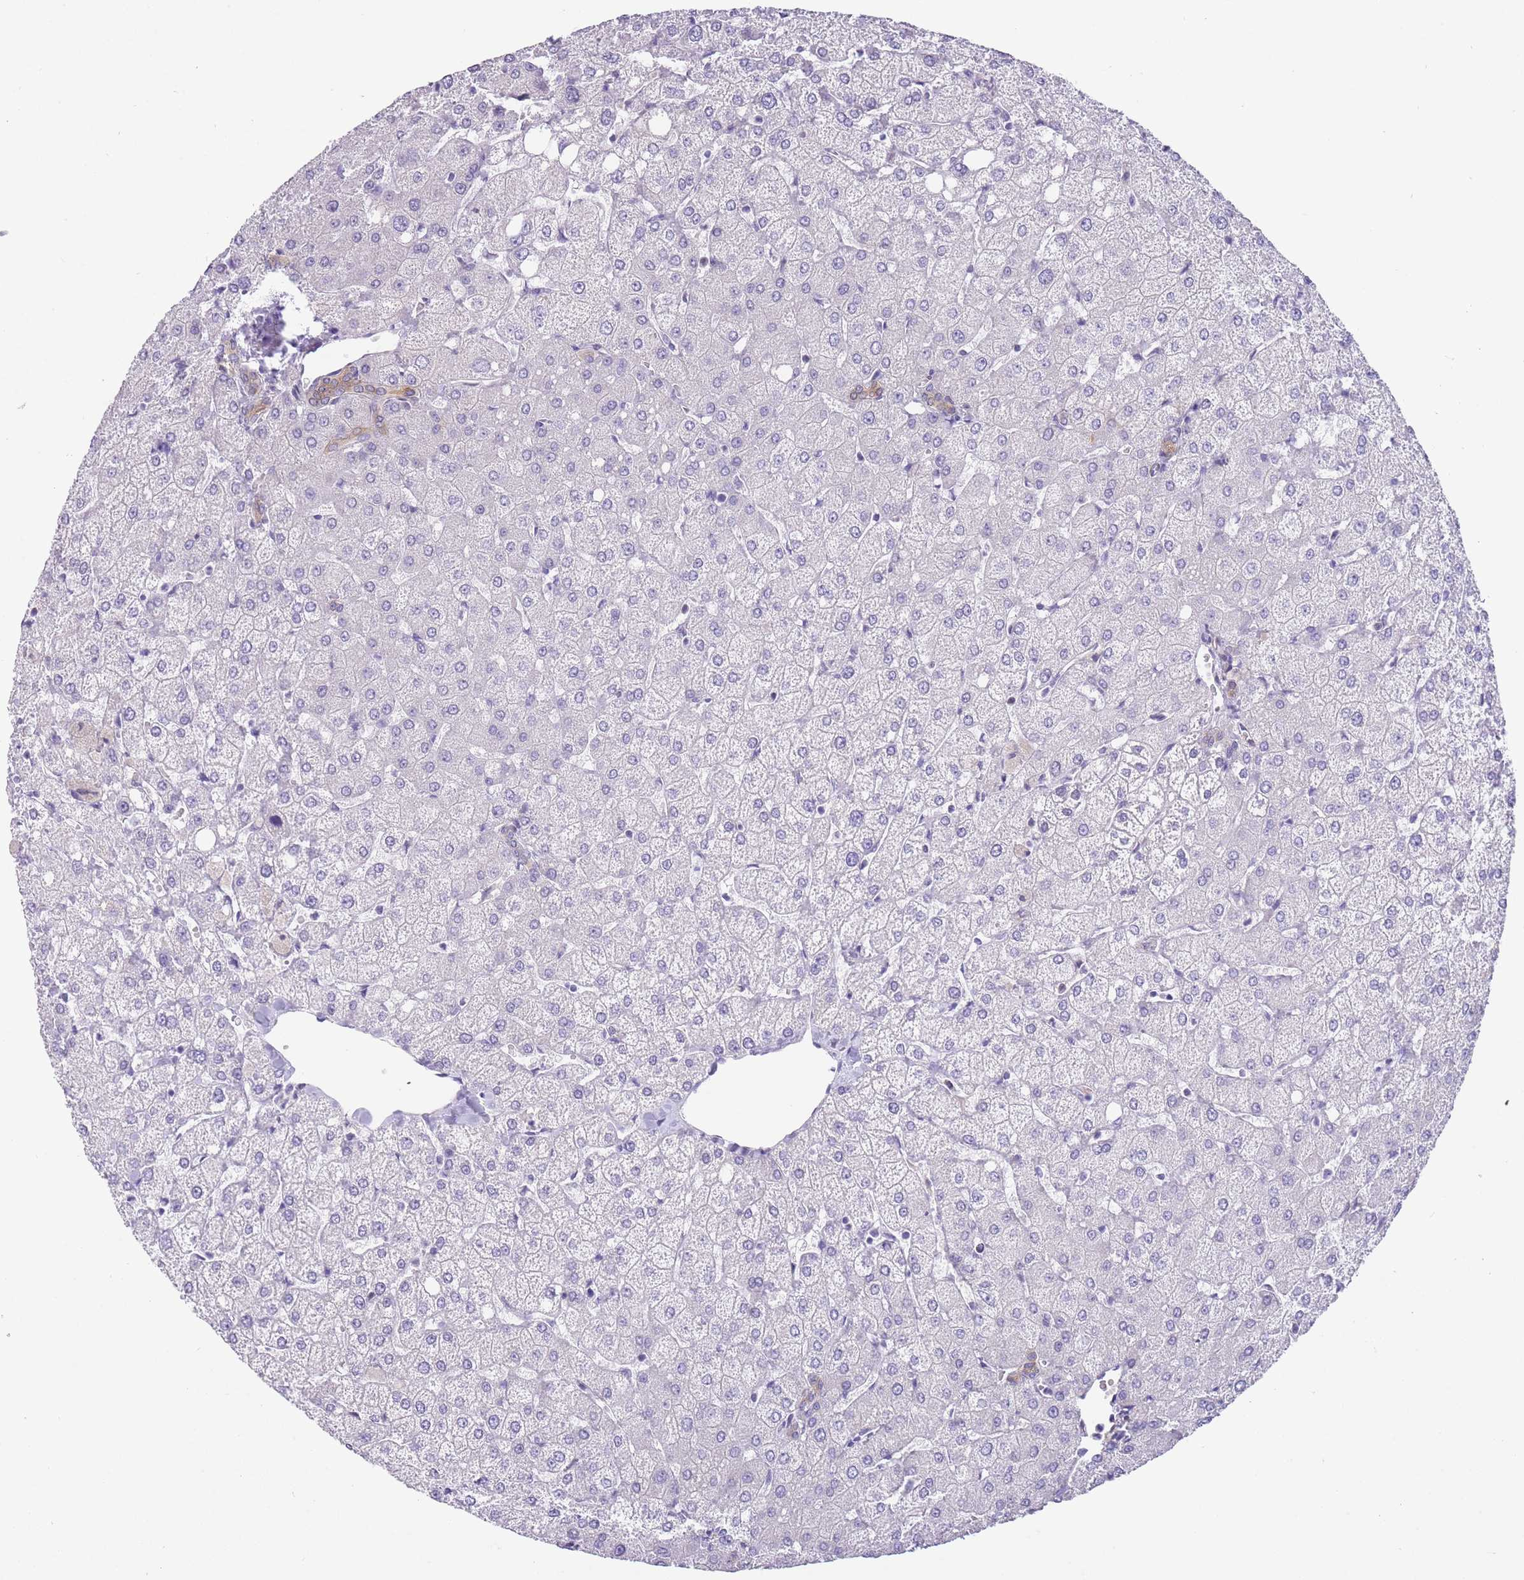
{"staining": {"intensity": "negative", "quantity": "none", "location": "none"}, "tissue": "liver", "cell_type": "Cholangiocytes", "image_type": "normal", "snomed": [{"axis": "morphology", "description": "Normal tissue, NOS"}, {"axis": "topography", "description": "Liver"}], "caption": "IHC micrograph of normal liver stained for a protein (brown), which demonstrates no positivity in cholangiocytes.", "gene": "OR11H12", "patient": {"sex": "female", "age": 54}}